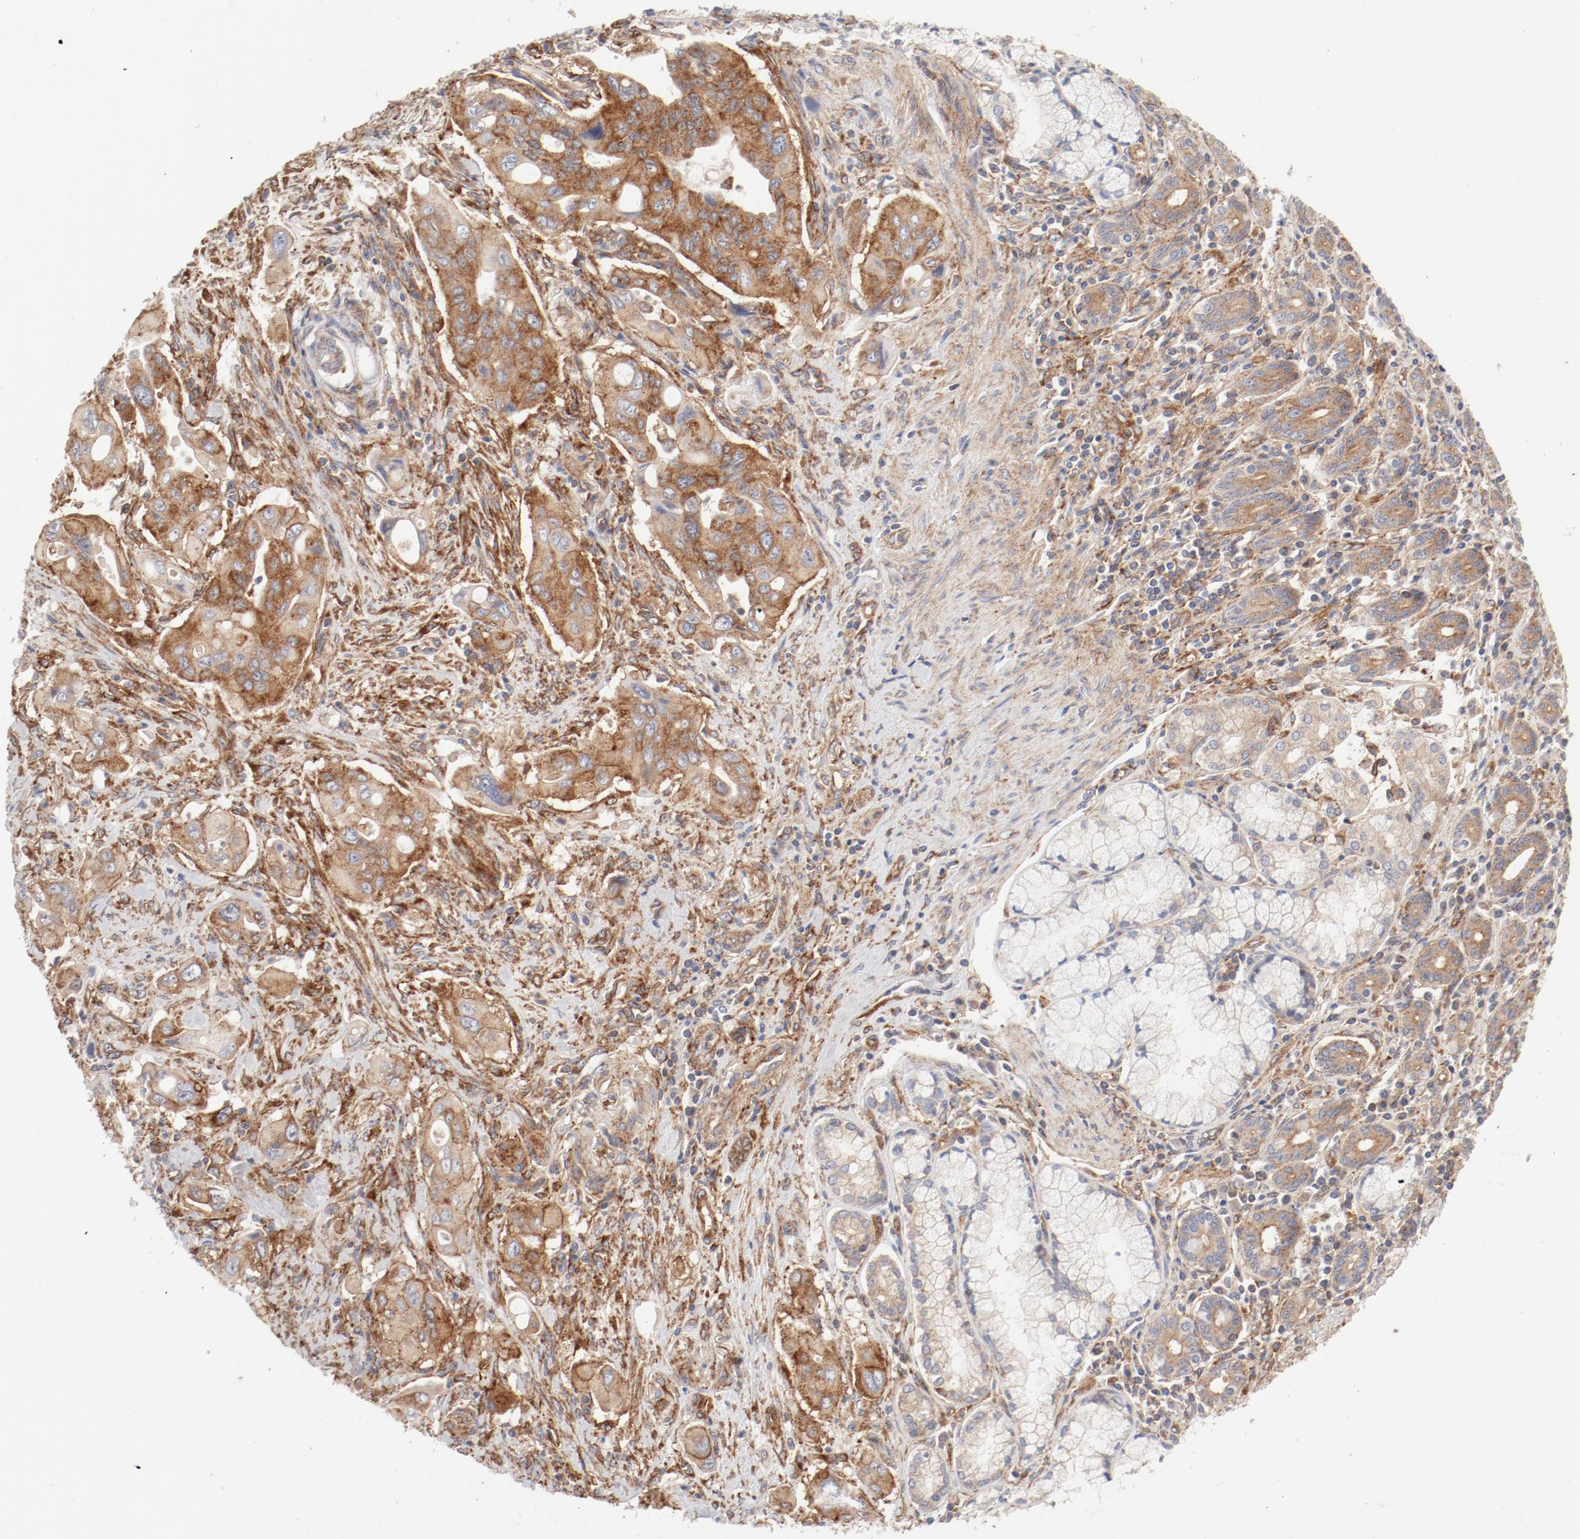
{"staining": {"intensity": "moderate", "quantity": ">75%", "location": "cytoplasmic/membranous"}, "tissue": "pancreatic cancer", "cell_type": "Tumor cells", "image_type": "cancer", "snomed": [{"axis": "morphology", "description": "Adenocarcinoma, NOS"}, {"axis": "topography", "description": "Pancreas"}], "caption": "Immunohistochemical staining of pancreatic cancer exhibits moderate cytoplasmic/membranous protein expression in approximately >75% of tumor cells.", "gene": "AP2A1", "patient": {"sex": "male", "age": 77}}